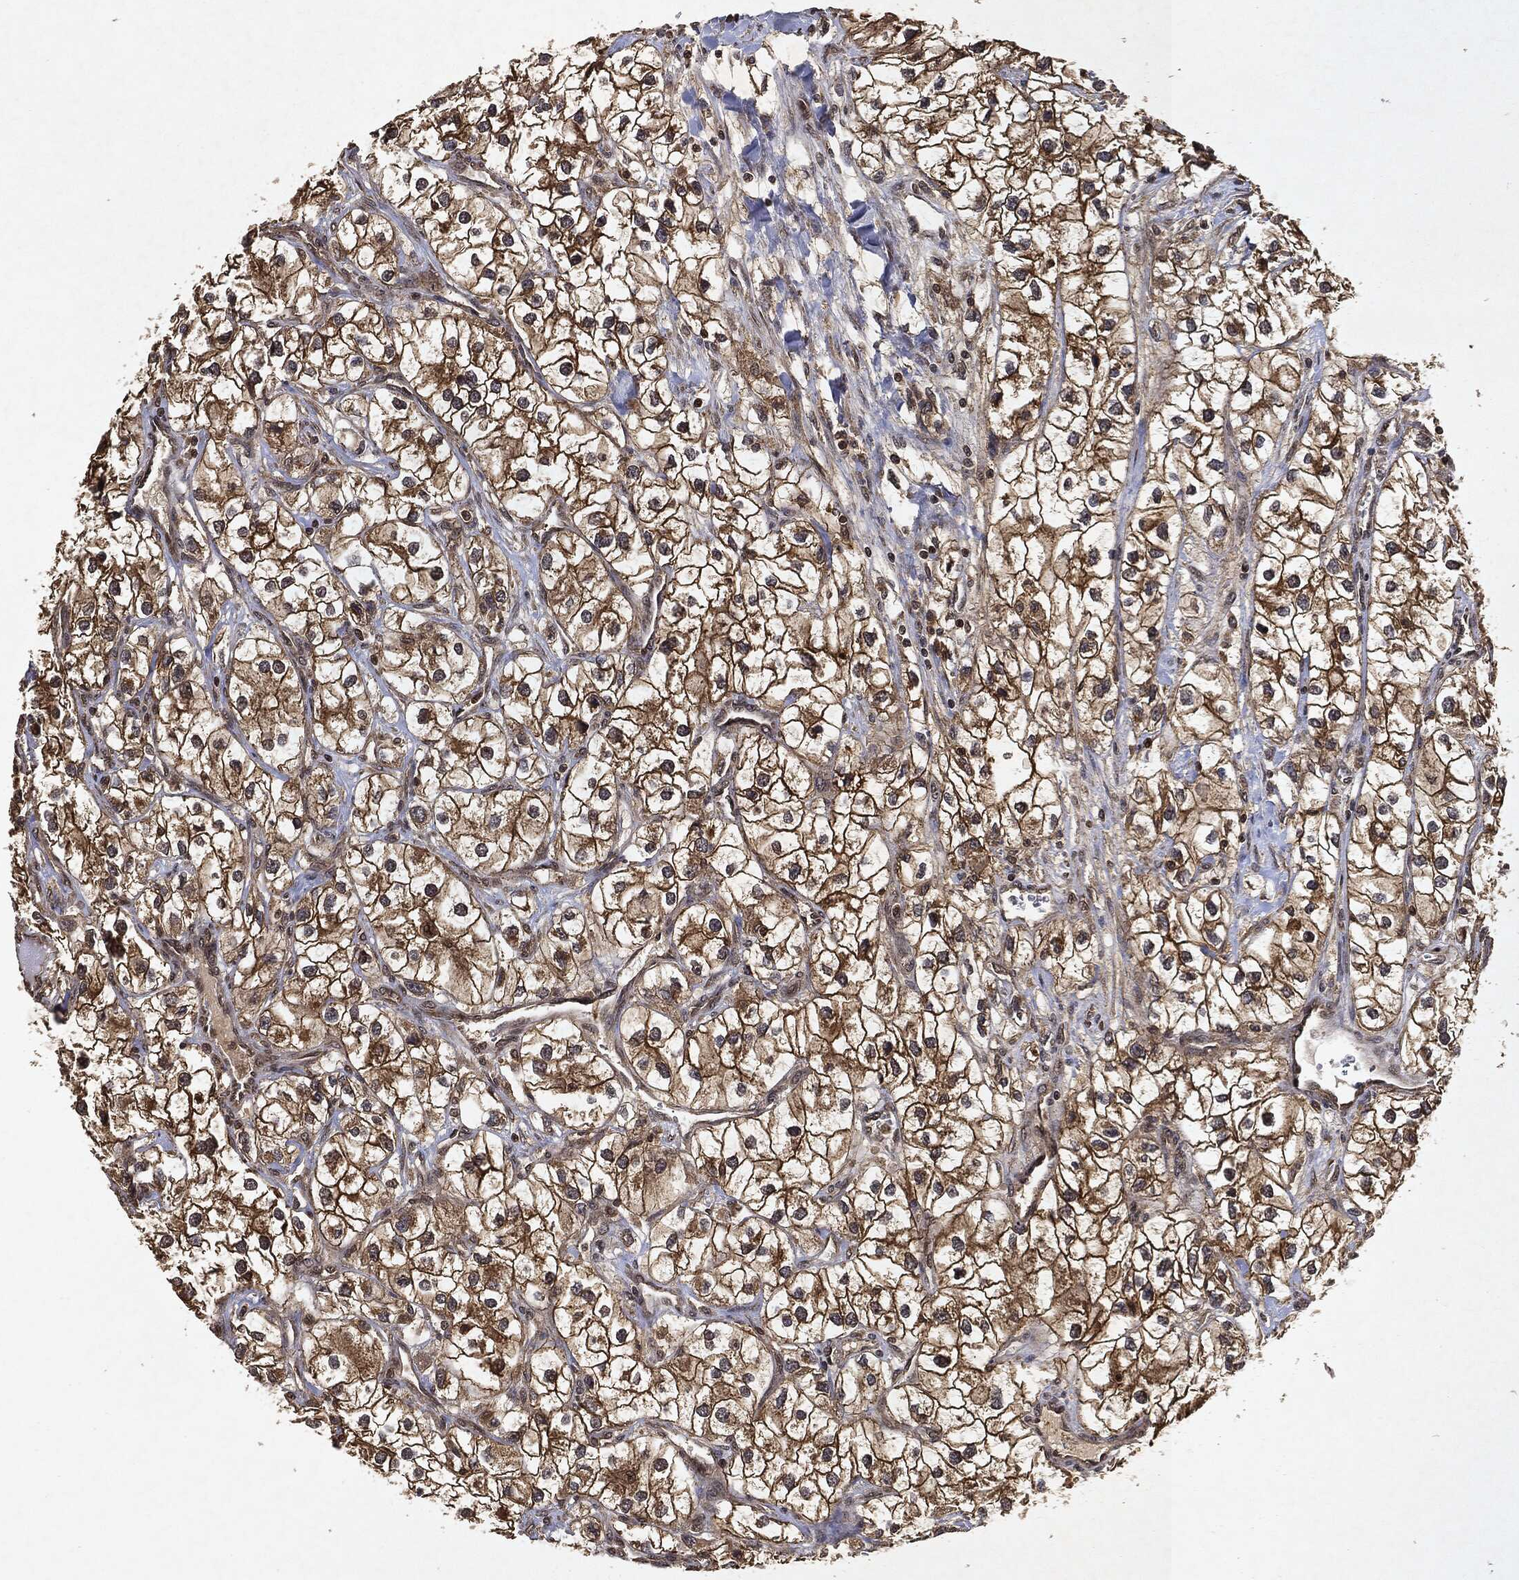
{"staining": {"intensity": "strong", "quantity": "25%-75%", "location": "cytoplasmic/membranous"}, "tissue": "renal cancer", "cell_type": "Tumor cells", "image_type": "cancer", "snomed": [{"axis": "morphology", "description": "Adenocarcinoma, NOS"}, {"axis": "topography", "description": "Kidney"}], "caption": "Tumor cells show strong cytoplasmic/membranous expression in approximately 25%-75% of cells in renal cancer (adenocarcinoma).", "gene": "ZNF226", "patient": {"sex": "male", "age": 59}}